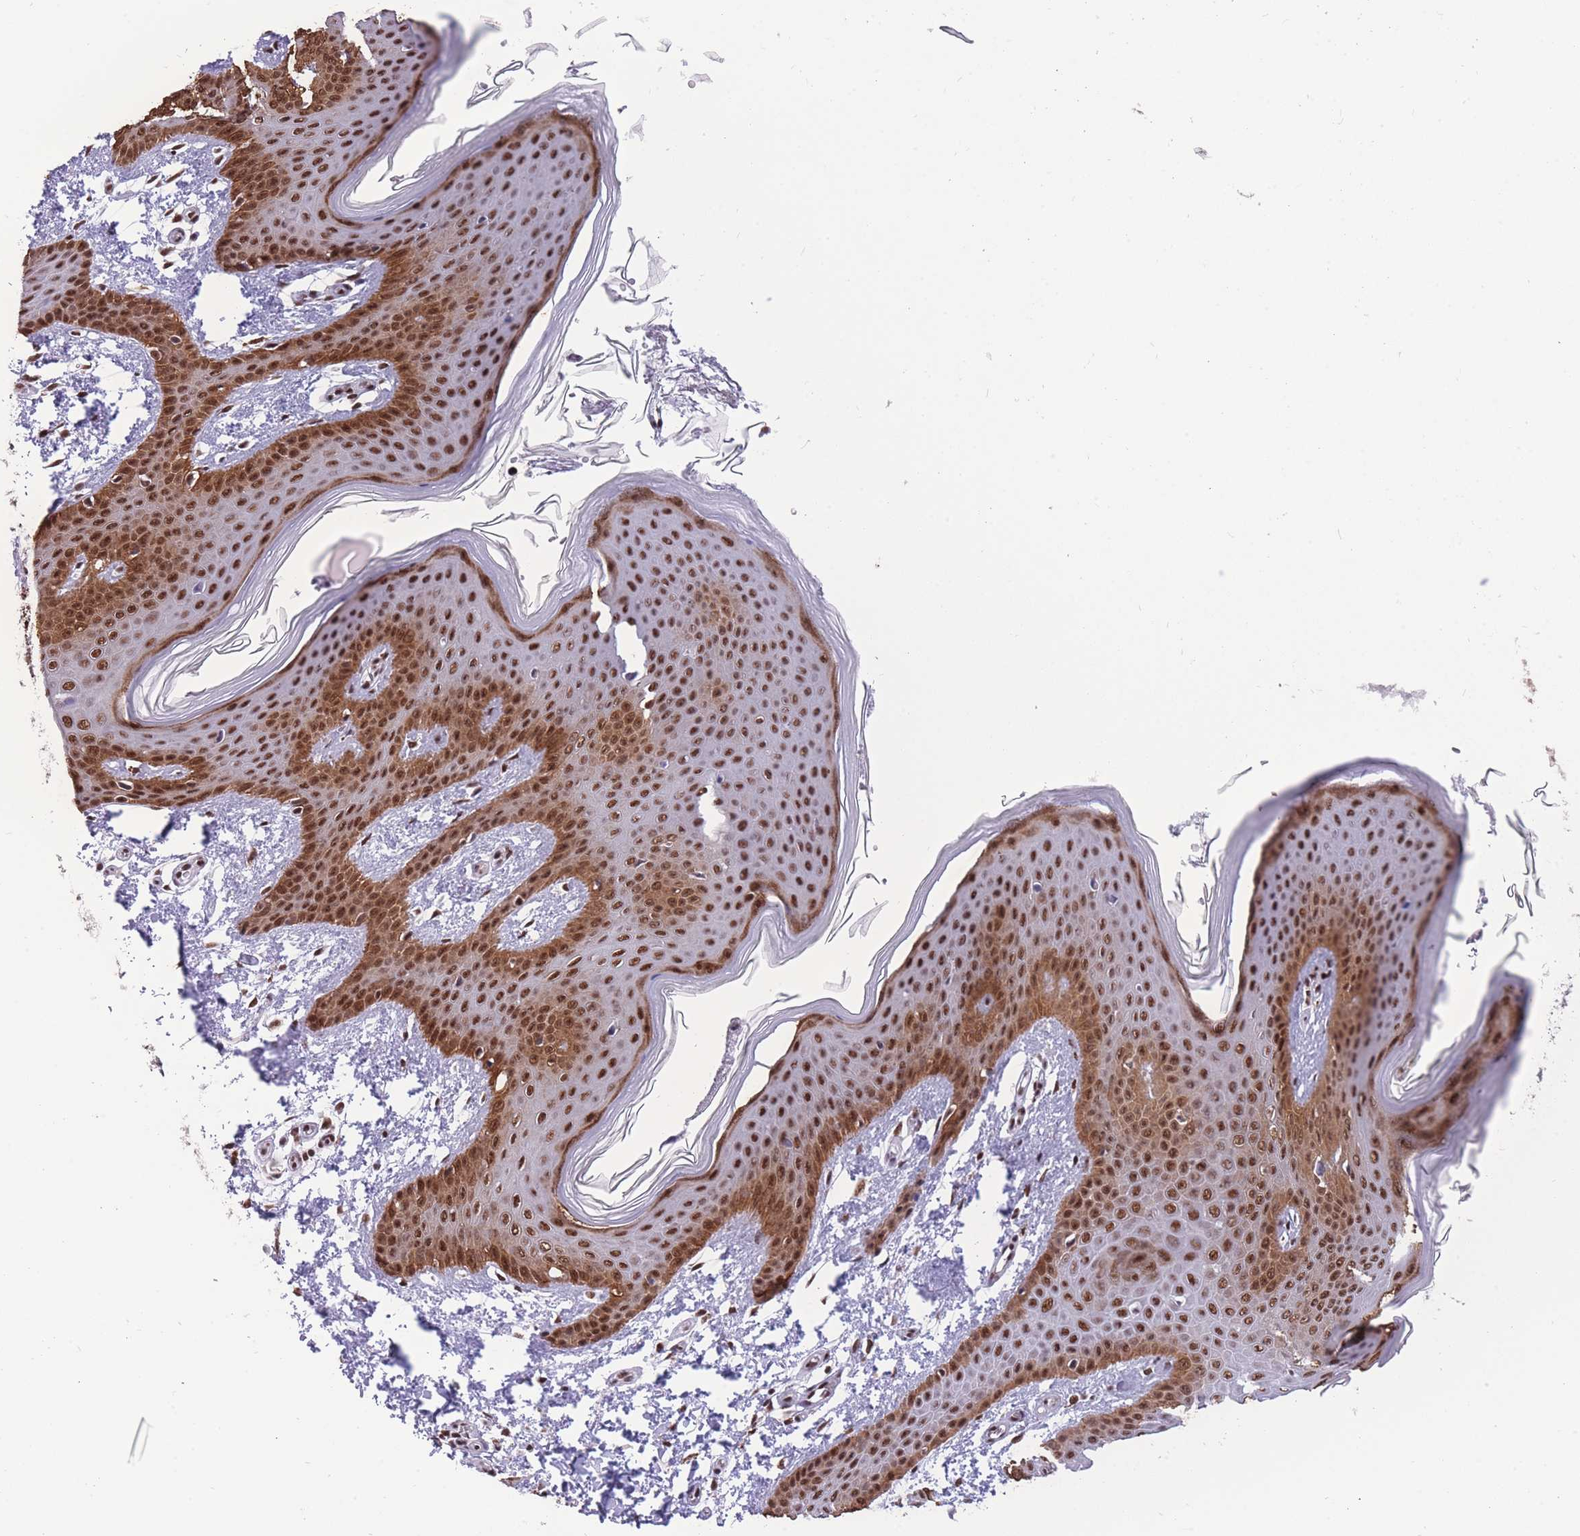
{"staining": {"intensity": "strong", "quantity": ">75%", "location": "nuclear"}, "tissue": "skin", "cell_type": "Fibroblasts", "image_type": "normal", "snomed": [{"axis": "morphology", "description": "Normal tissue, NOS"}, {"axis": "topography", "description": "Skin"}], "caption": "A high-resolution image shows immunohistochemistry staining of normal skin, which displays strong nuclear positivity in about >75% of fibroblasts.", "gene": "PRPF19", "patient": {"sex": "male", "age": 36}}